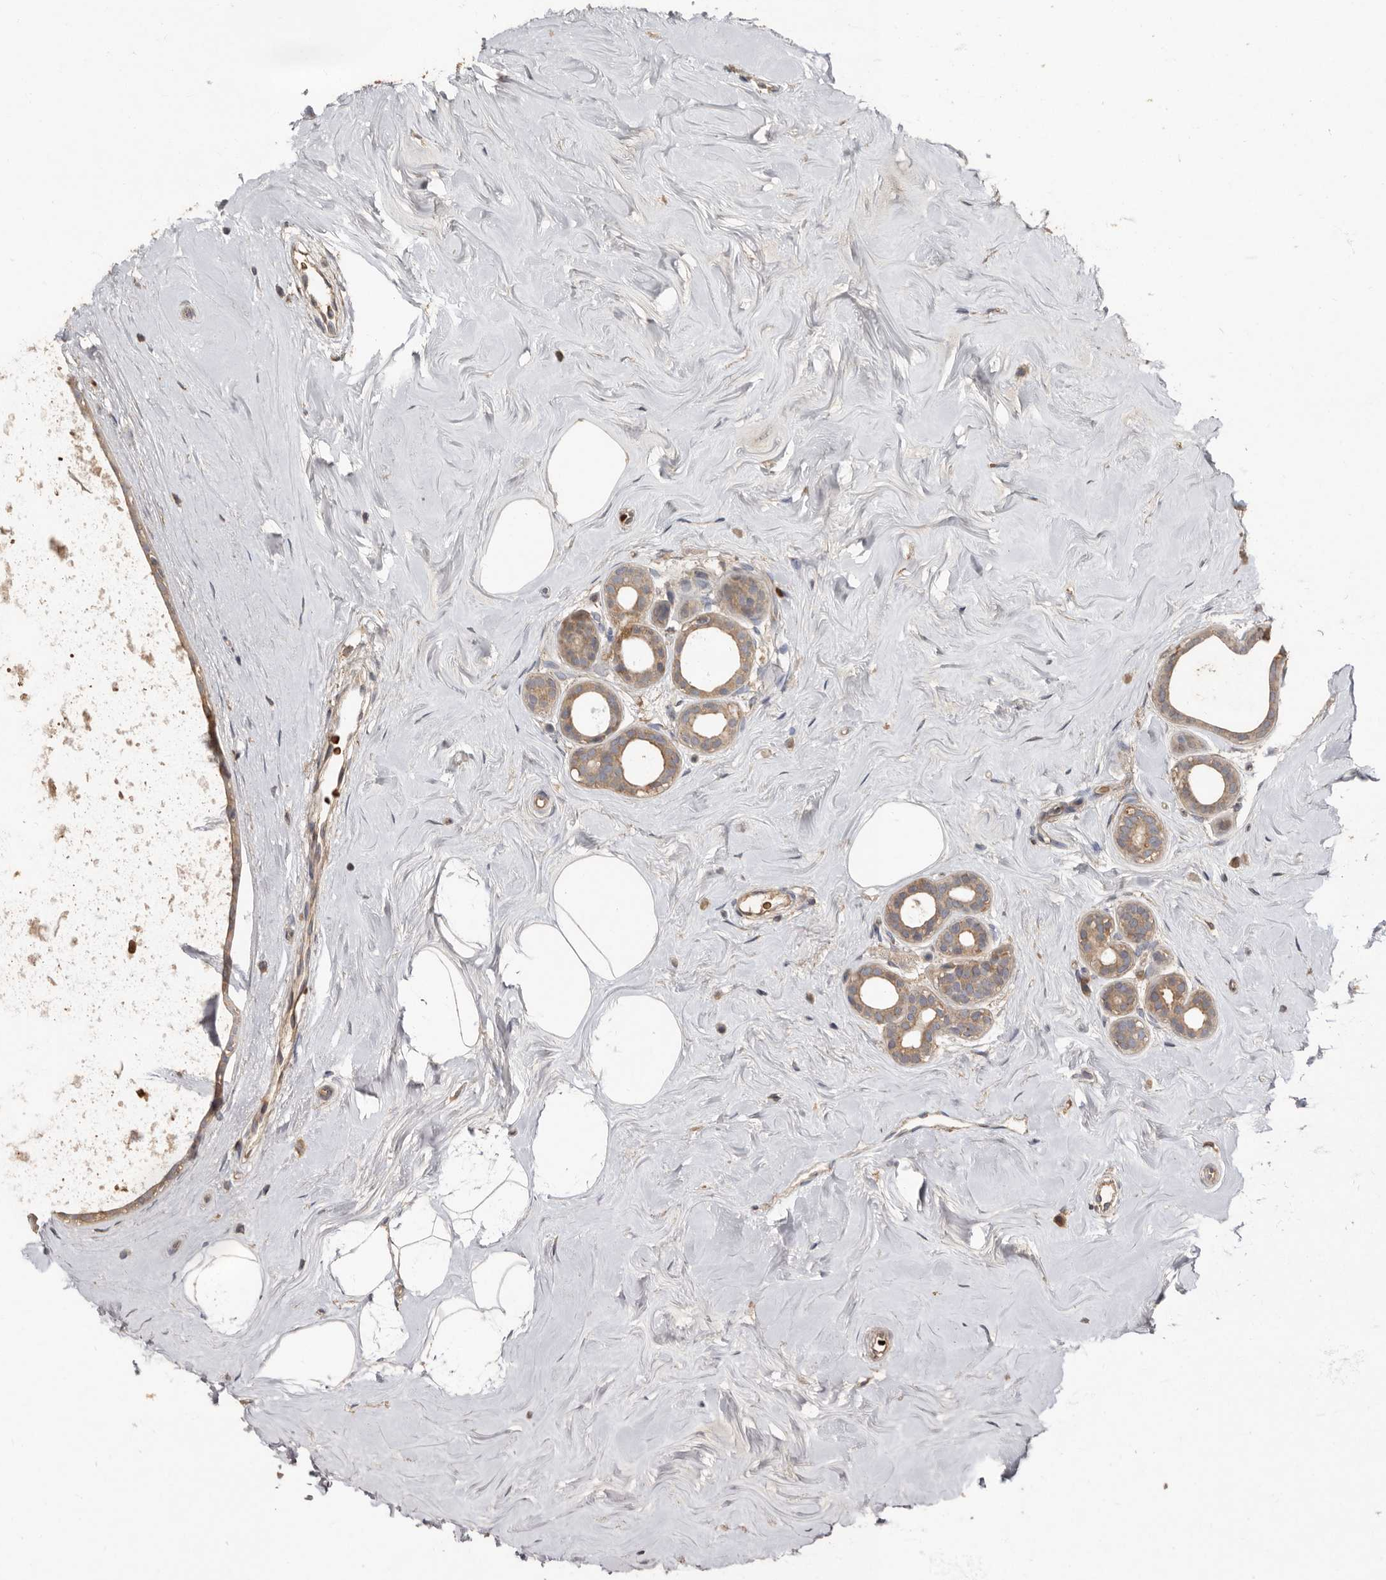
{"staining": {"intensity": "moderate", "quantity": ">75%", "location": "cytoplasmic/membranous"}, "tissue": "breast cancer", "cell_type": "Tumor cells", "image_type": "cancer", "snomed": [{"axis": "morphology", "description": "Lobular carcinoma"}, {"axis": "topography", "description": "Breast"}], "caption": "Protein staining of breast cancer (lobular carcinoma) tissue exhibits moderate cytoplasmic/membranous expression in about >75% of tumor cells.", "gene": "KIF26B", "patient": {"sex": "female", "age": 47}}